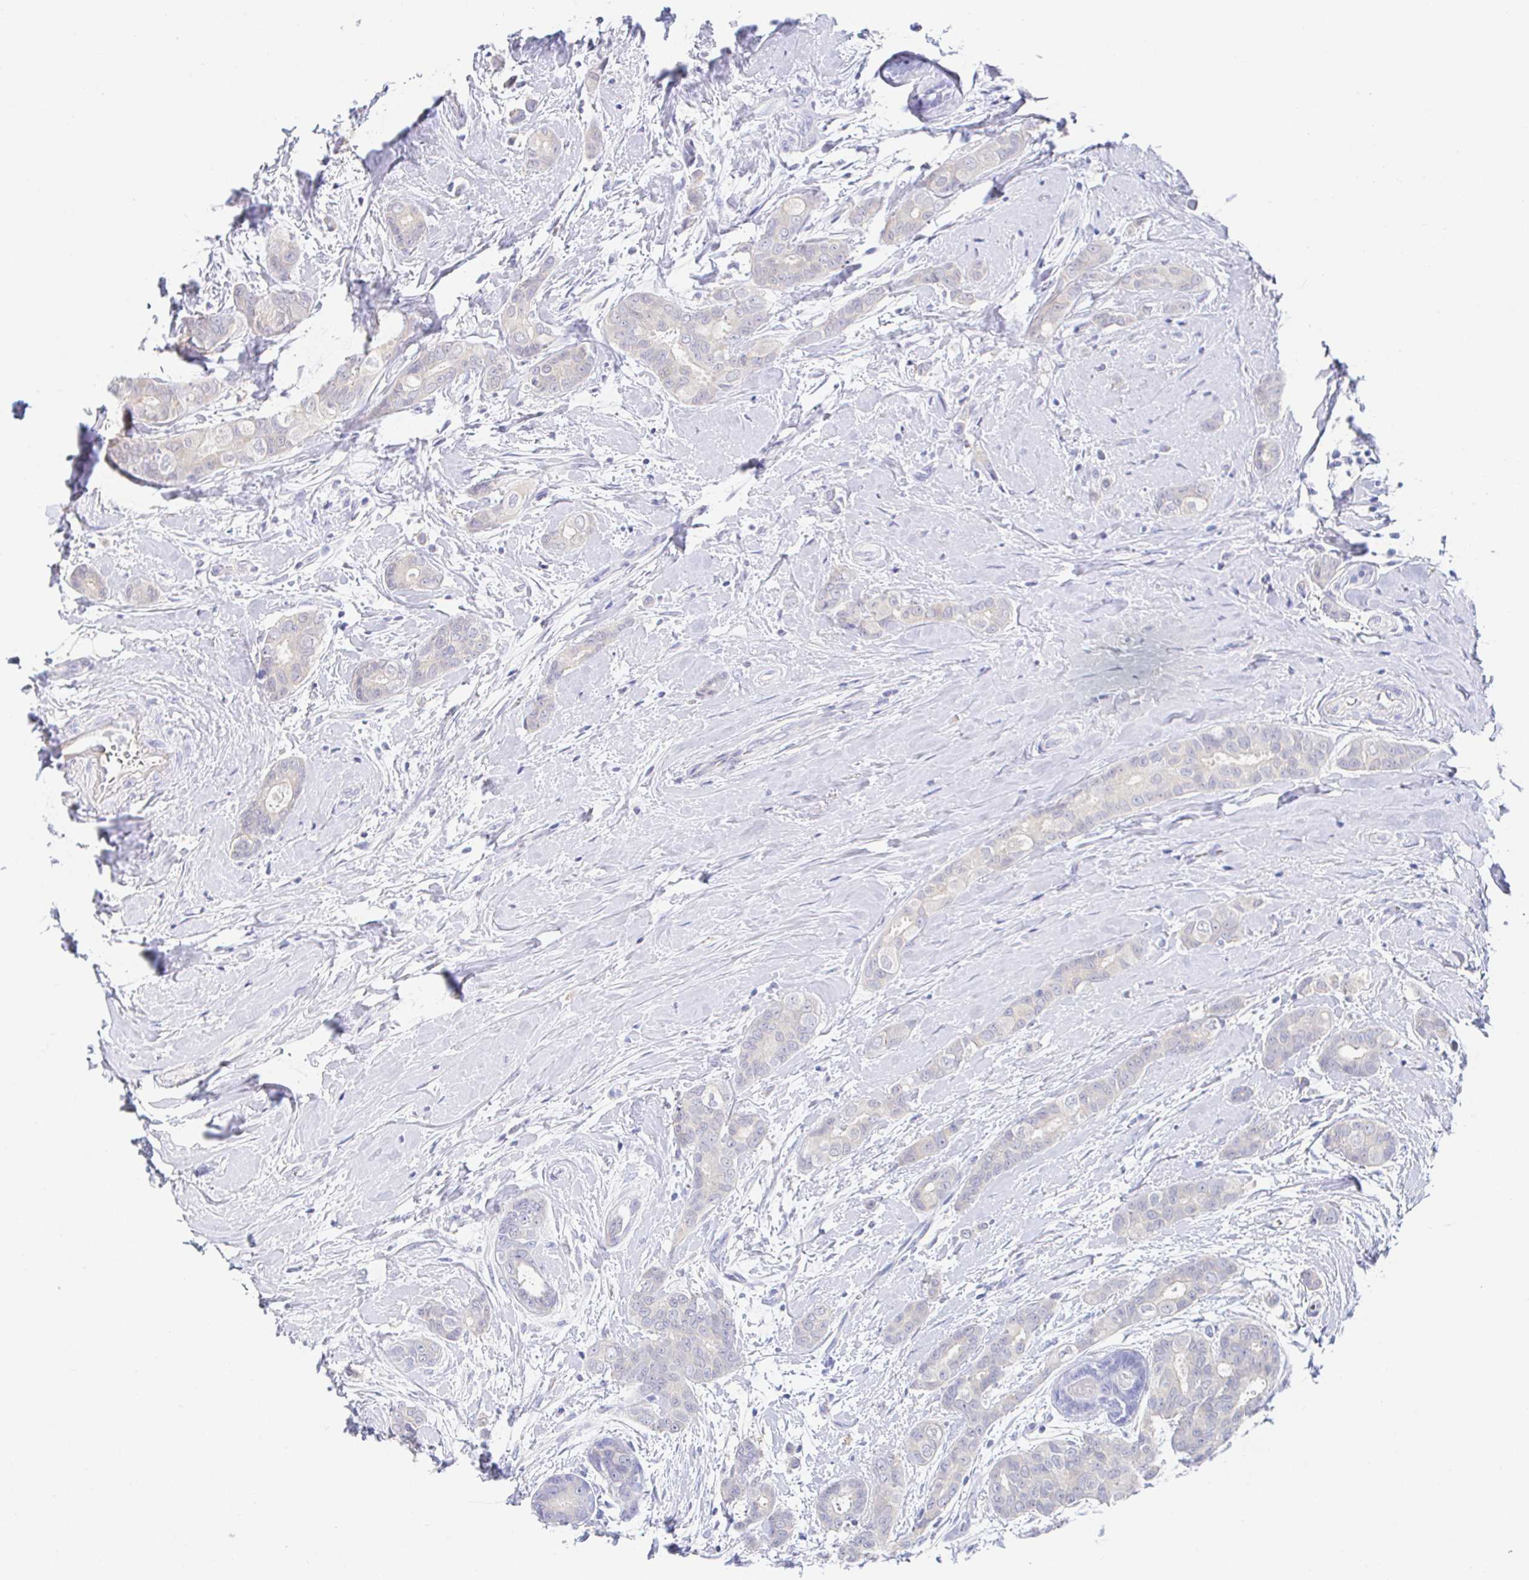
{"staining": {"intensity": "negative", "quantity": "none", "location": "none"}, "tissue": "breast cancer", "cell_type": "Tumor cells", "image_type": "cancer", "snomed": [{"axis": "morphology", "description": "Duct carcinoma"}, {"axis": "topography", "description": "Breast"}], "caption": "This is a photomicrograph of IHC staining of intraductal carcinoma (breast), which shows no staining in tumor cells.", "gene": "PDE6B", "patient": {"sex": "female", "age": 45}}